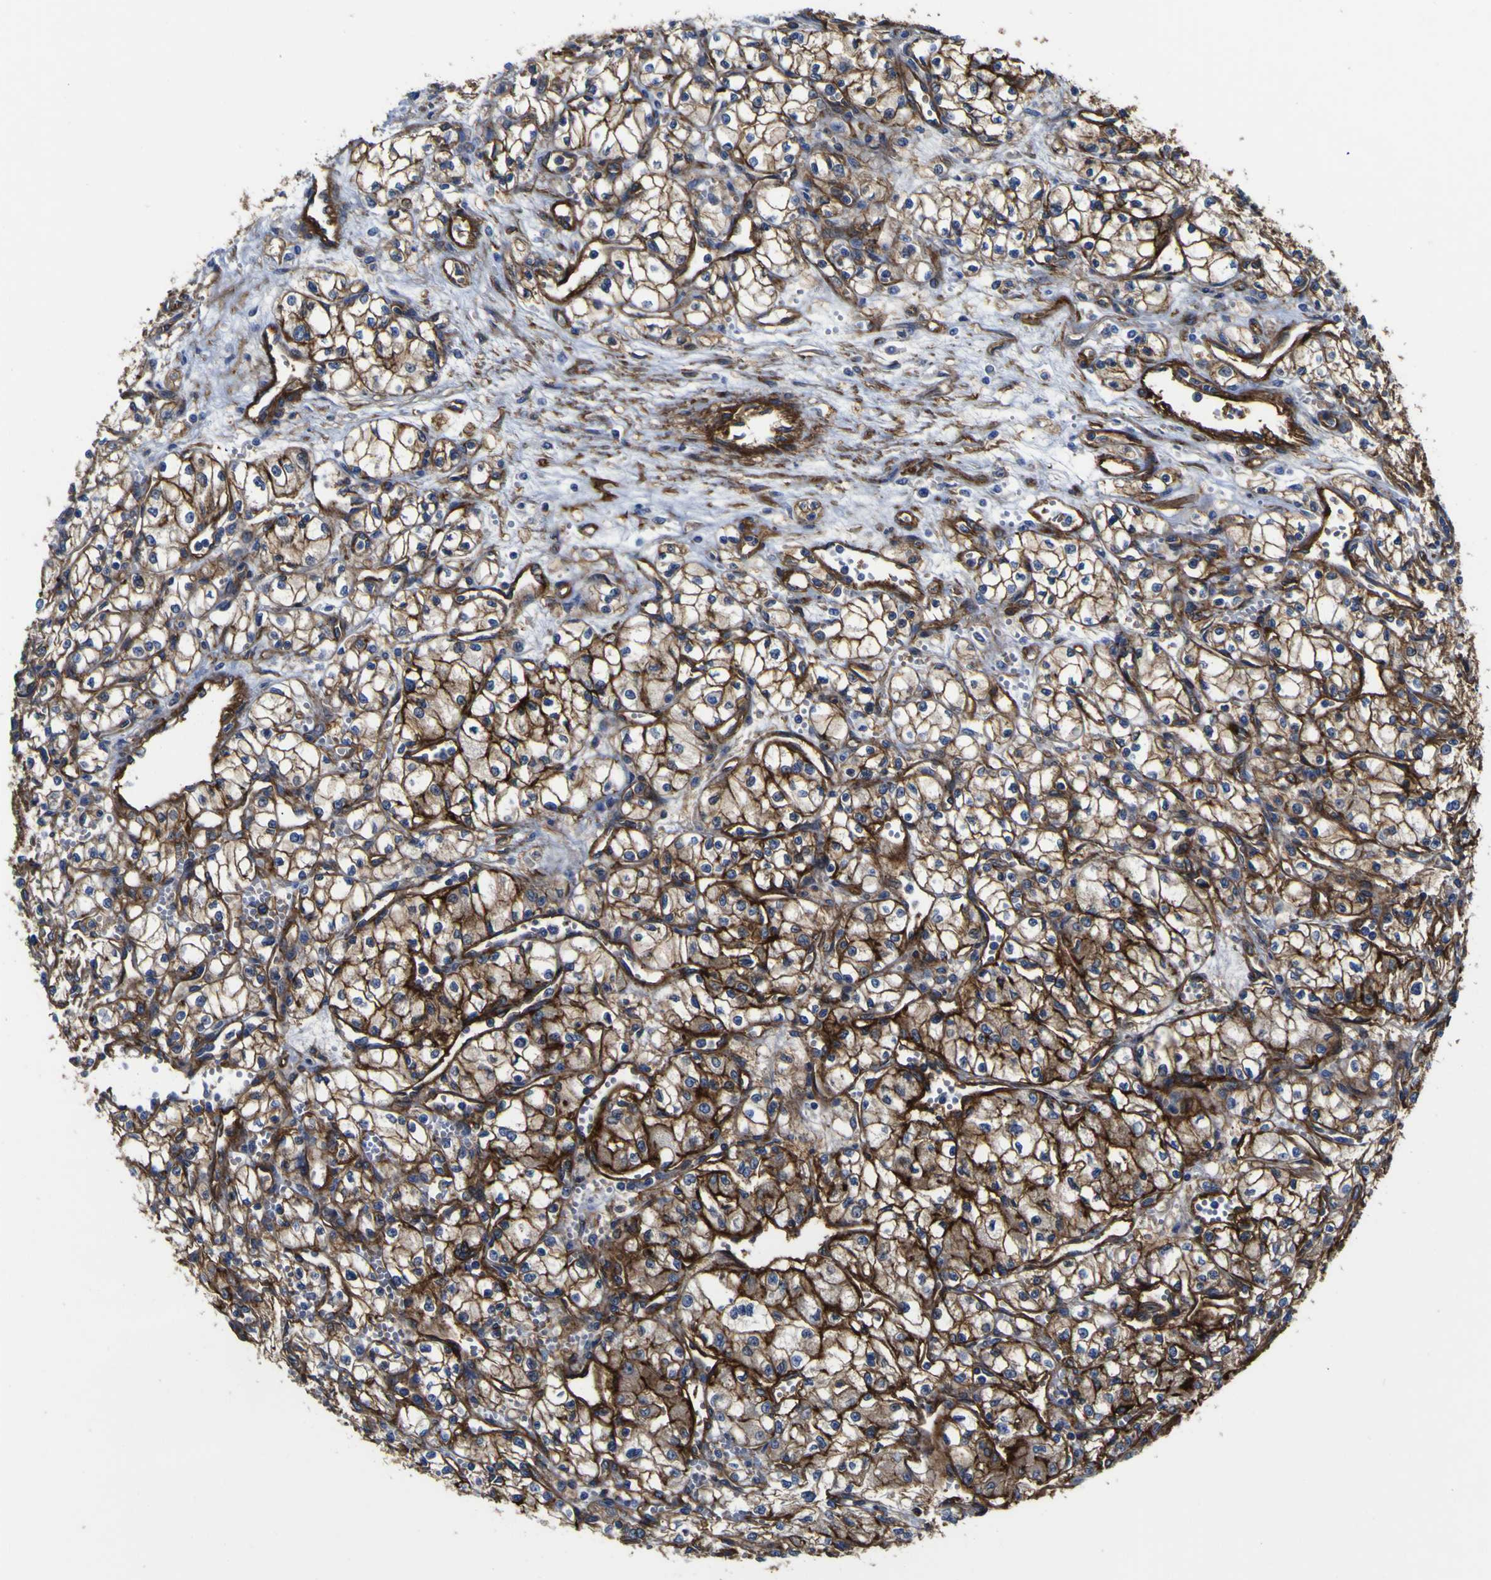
{"staining": {"intensity": "moderate", "quantity": ">75%", "location": "cytoplasmic/membranous"}, "tissue": "renal cancer", "cell_type": "Tumor cells", "image_type": "cancer", "snomed": [{"axis": "morphology", "description": "Normal tissue, NOS"}, {"axis": "morphology", "description": "Adenocarcinoma, NOS"}, {"axis": "topography", "description": "Kidney"}], "caption": "The histopathology image shows immunohistochemical staining of renal cancer (adenocarcinoma). There is moderate cytoplasmic/membranous positivity is present in approximately >75% of tumor cells. (brown staining indicates protein expression, while blue staining denotes nuclei).", "gene": "CD151", "patient": {"sex": "male", "age": 59}}